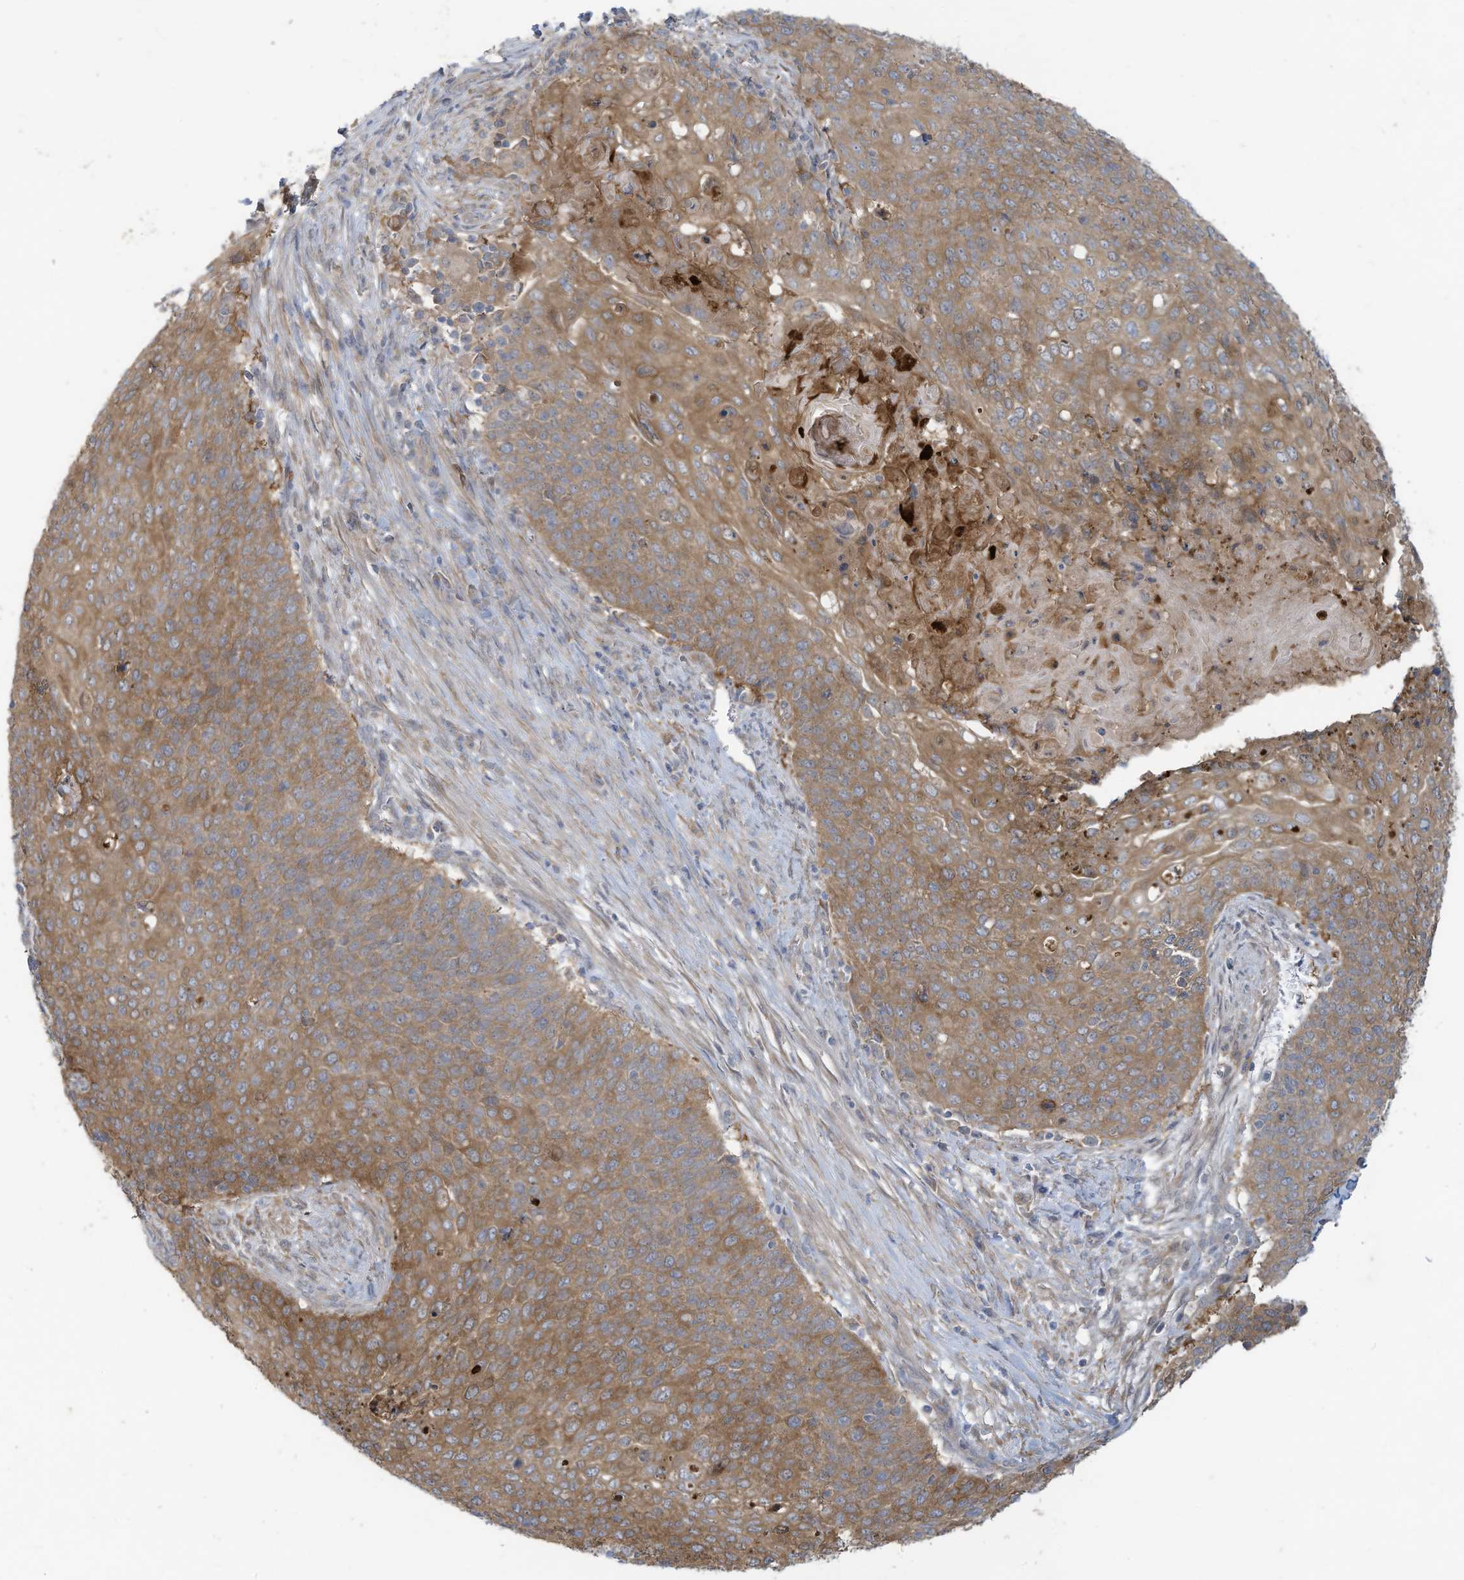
{"staining": {"intensity": "moderate", "quantity": ">75%", "location": "cytoplasmic/membranous"}, "tissue": "cervical cancer", "cell_type": "Tumor cells", "image_type": "cancer", "snomed": [{"axis": "morphology", "description": "Squamous cell carcinoma, NOS"}, {"axis": "topography", "description": "Cervix"}], "caption": "An immunohistochemistry (IHC) histopathology image of neoplastic tissue is shown. Protein staining in brown highlights moderate cytoplasmic/membranous positivity in cervical cancer (squamous cell carcinoma) within tumor cells. (Brightfield microscopy of DAB IHC at high magnification).", "gene": "ADI1", "patient": {"sex": "female", "age": 39}}